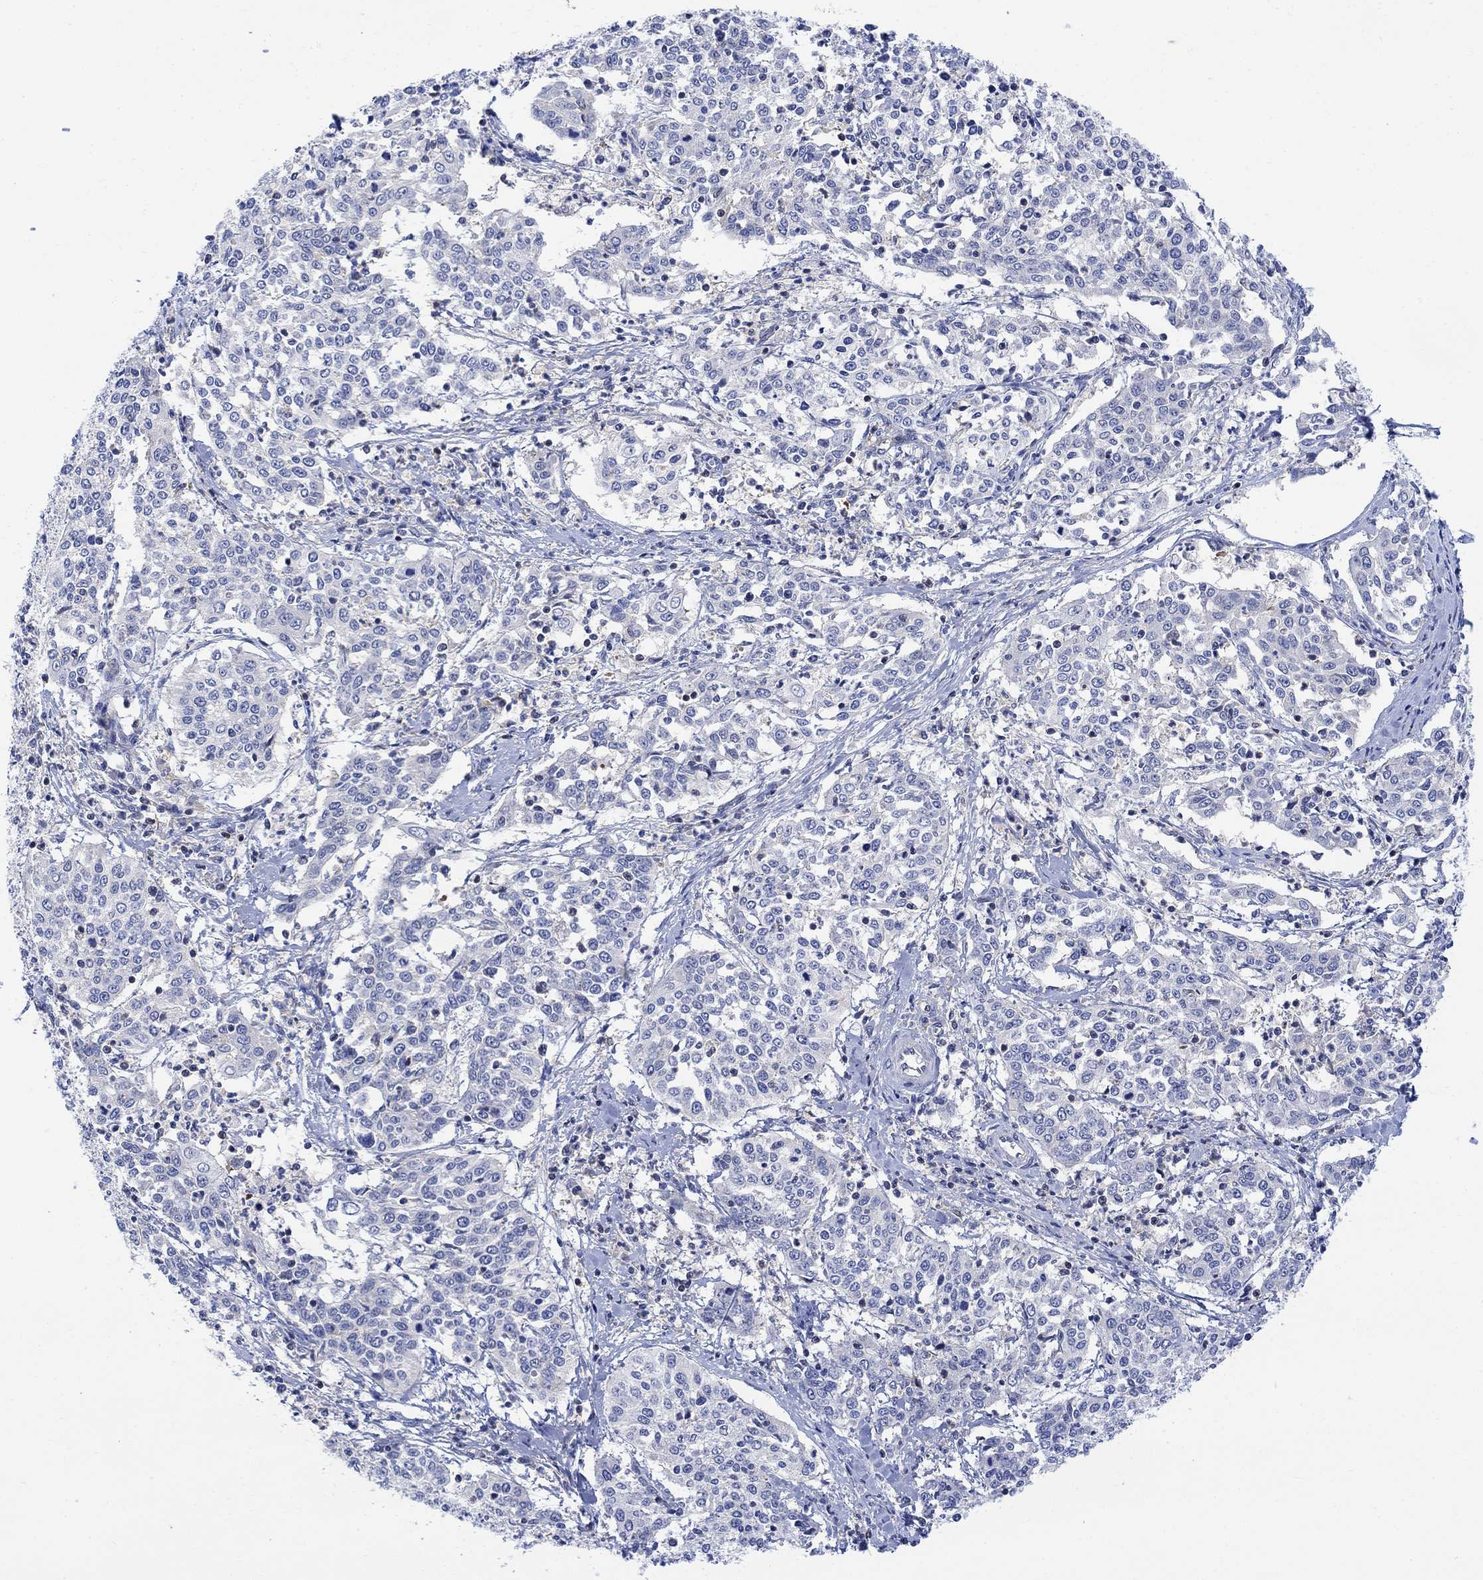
{"staining": {"intensity": "negative", "quantity": "none", "location": "none"}, "tissue": "cervical cancer", "cell_type": "Tumor cells", "image_type": "cancer", "snomed": [{"axis": "morphology", "description": "Squamous cell carcinoma, NOS"}, {"axis": "topography", "description": "Cervix"}], "caption": "Cervical cancer was stained to show a protein in brown. There is no significant staining in tumor cells.", "gene": "ARSK", "patient": {"sex": "female", "age": 41}}